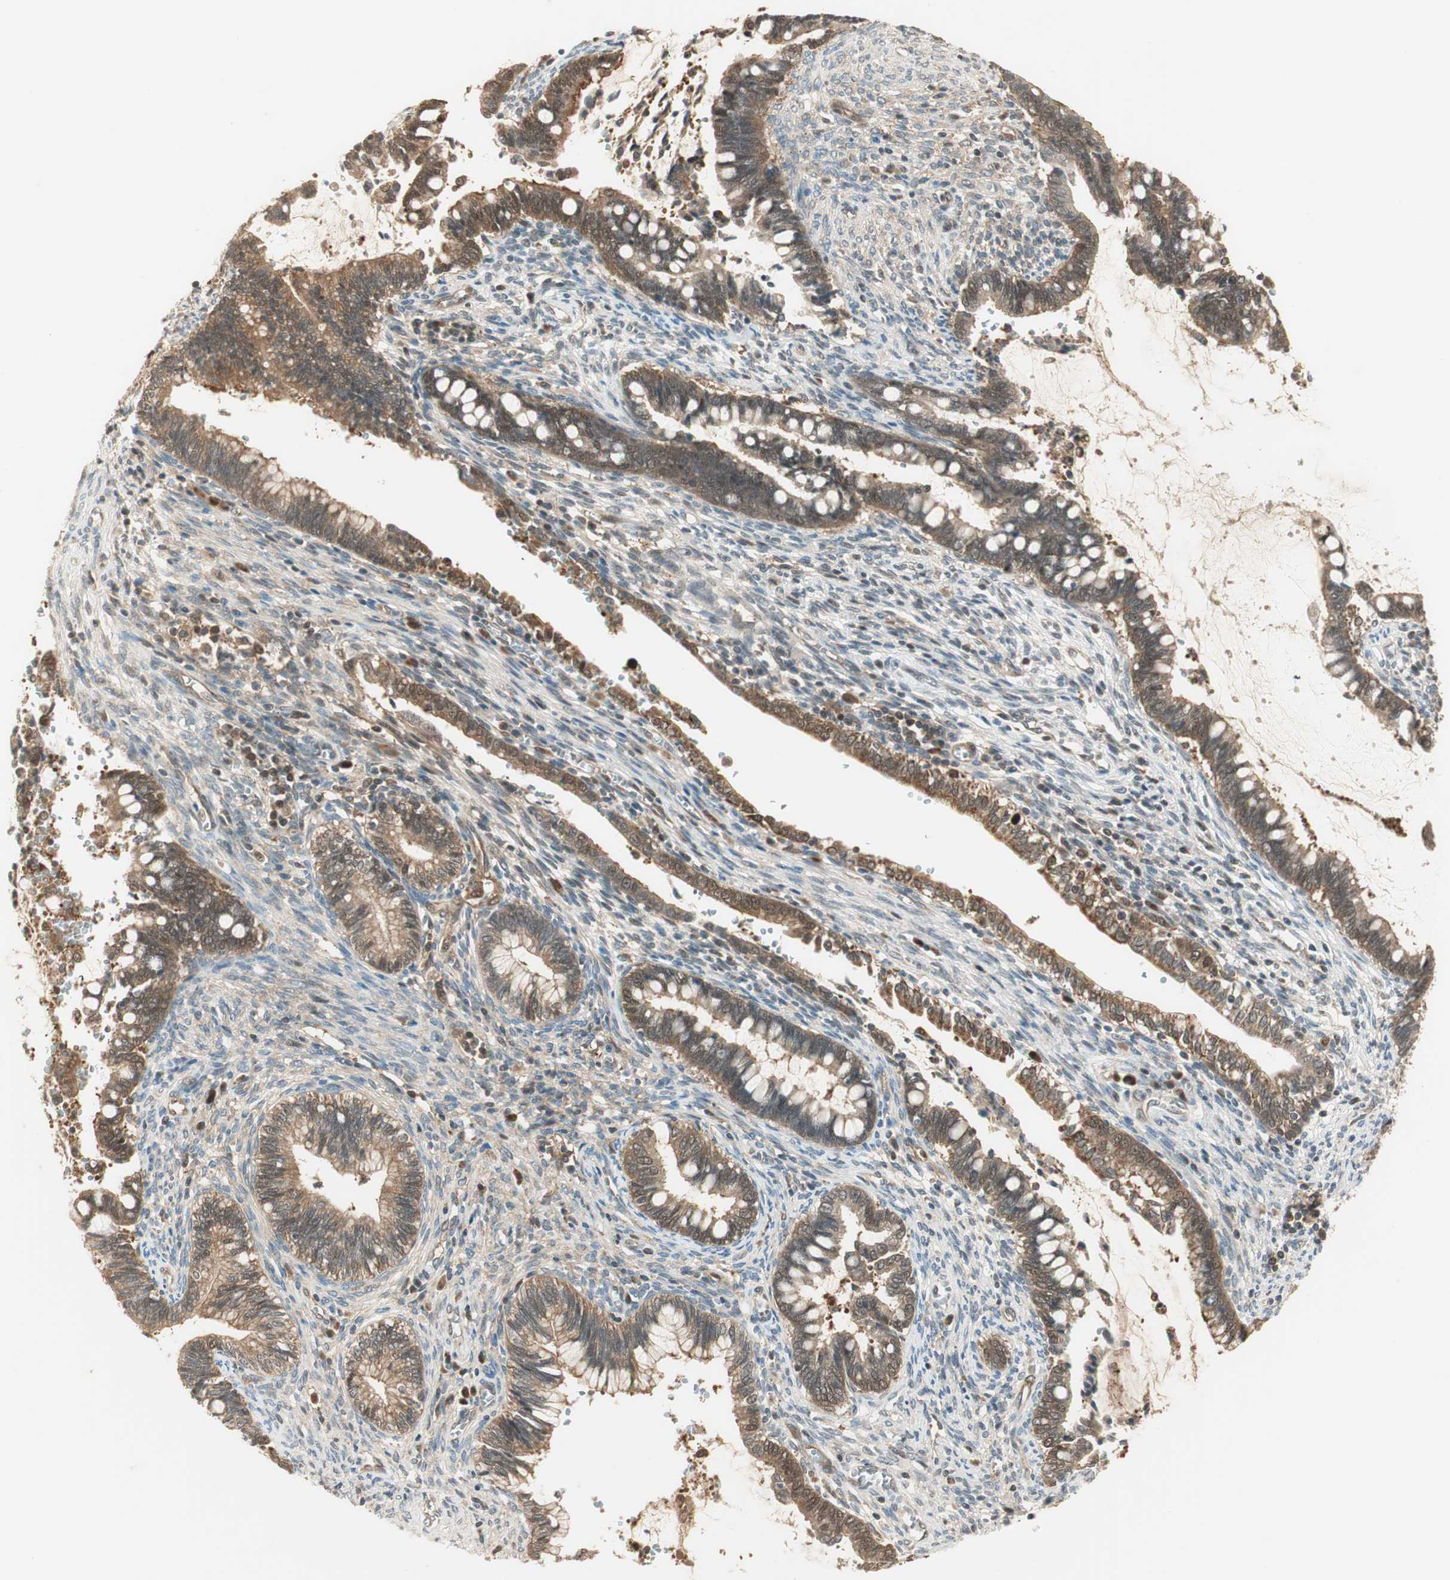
{"staining": {"intensity": "weak", "quantity": ">75%", "location": "cytoplasmic/membranous"}, "tissue": "cervical cancer", "cell_type": "Tumor cells", "image_type": "cancer", "snomed": [{"axis": "morphology", "description": "Adenocarcinoma, NOS"}, {"axis": "topography", "description": "Cervix"}], "caption": "Weak cytoplasmic/membranous protein staining is appreciated in approximately >75% of tumor cells in adenocarcinoma (cervical).", "gene": "IPO5", "patient": {"sex": "female", "age": 44}}